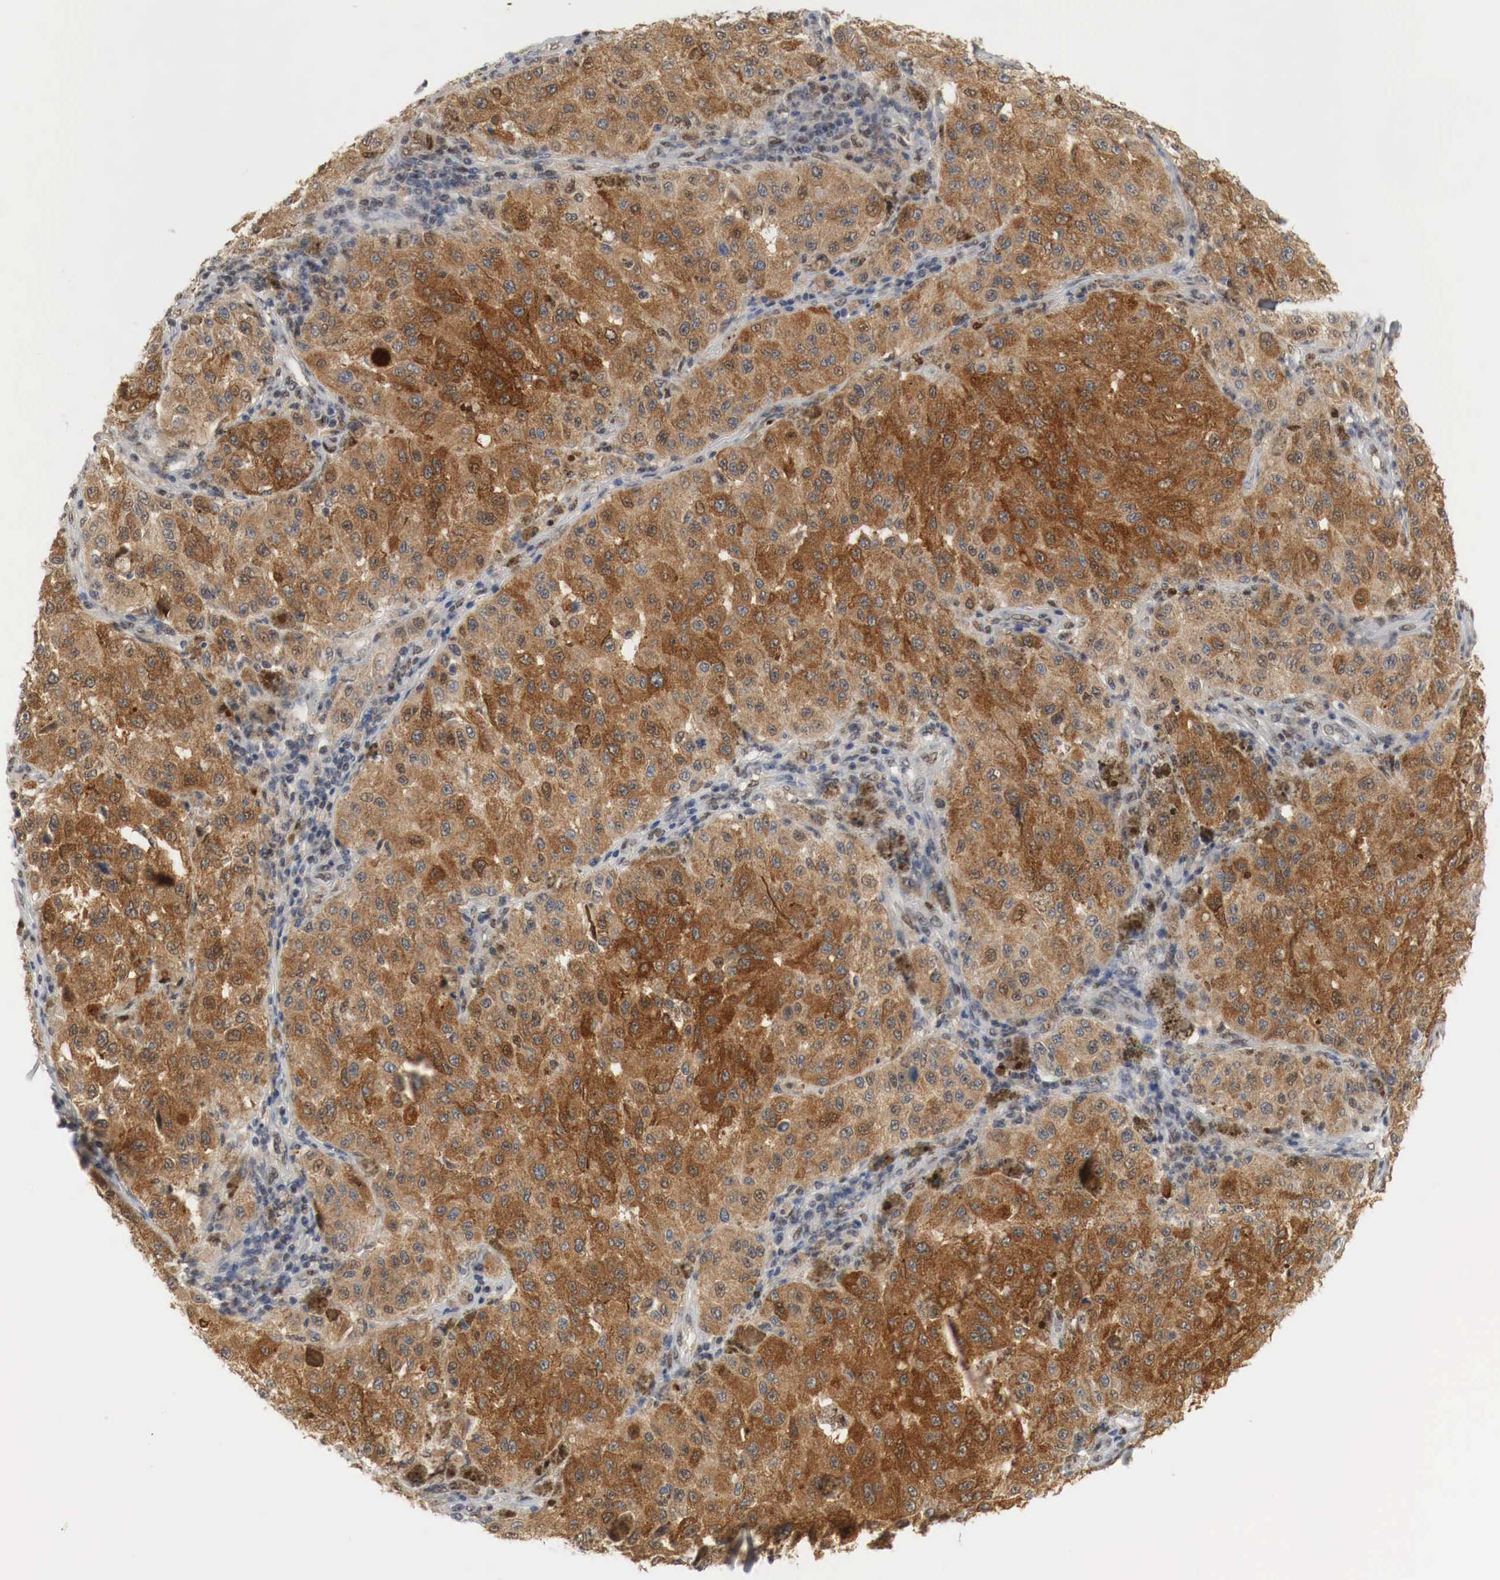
{"staining": {"intensity": "moderate", "quantity": ">75%", "location": "cytoplasmic/membranous,nuclear"}, "tissue": "melanoma", "cell_type": "Tumor cells", "image_type": "cancer", "snomed": [{"axis": "morphology", "description": "Malignant melanoma, NOS"}, {"axis": "topography", "description": "Skin"}], "caption": "The histopathology image reveals a brown stain indicating the presence of a protein in the cytoplasmic/membranous and nuclear of tumor cells in malignant melanoma. (DAB (3,3'-diaminobenzidine) IHC with brightfield microscopy, high magnification).", "gene": "MYC", "patient": {"sex": "female", "age": 64}}